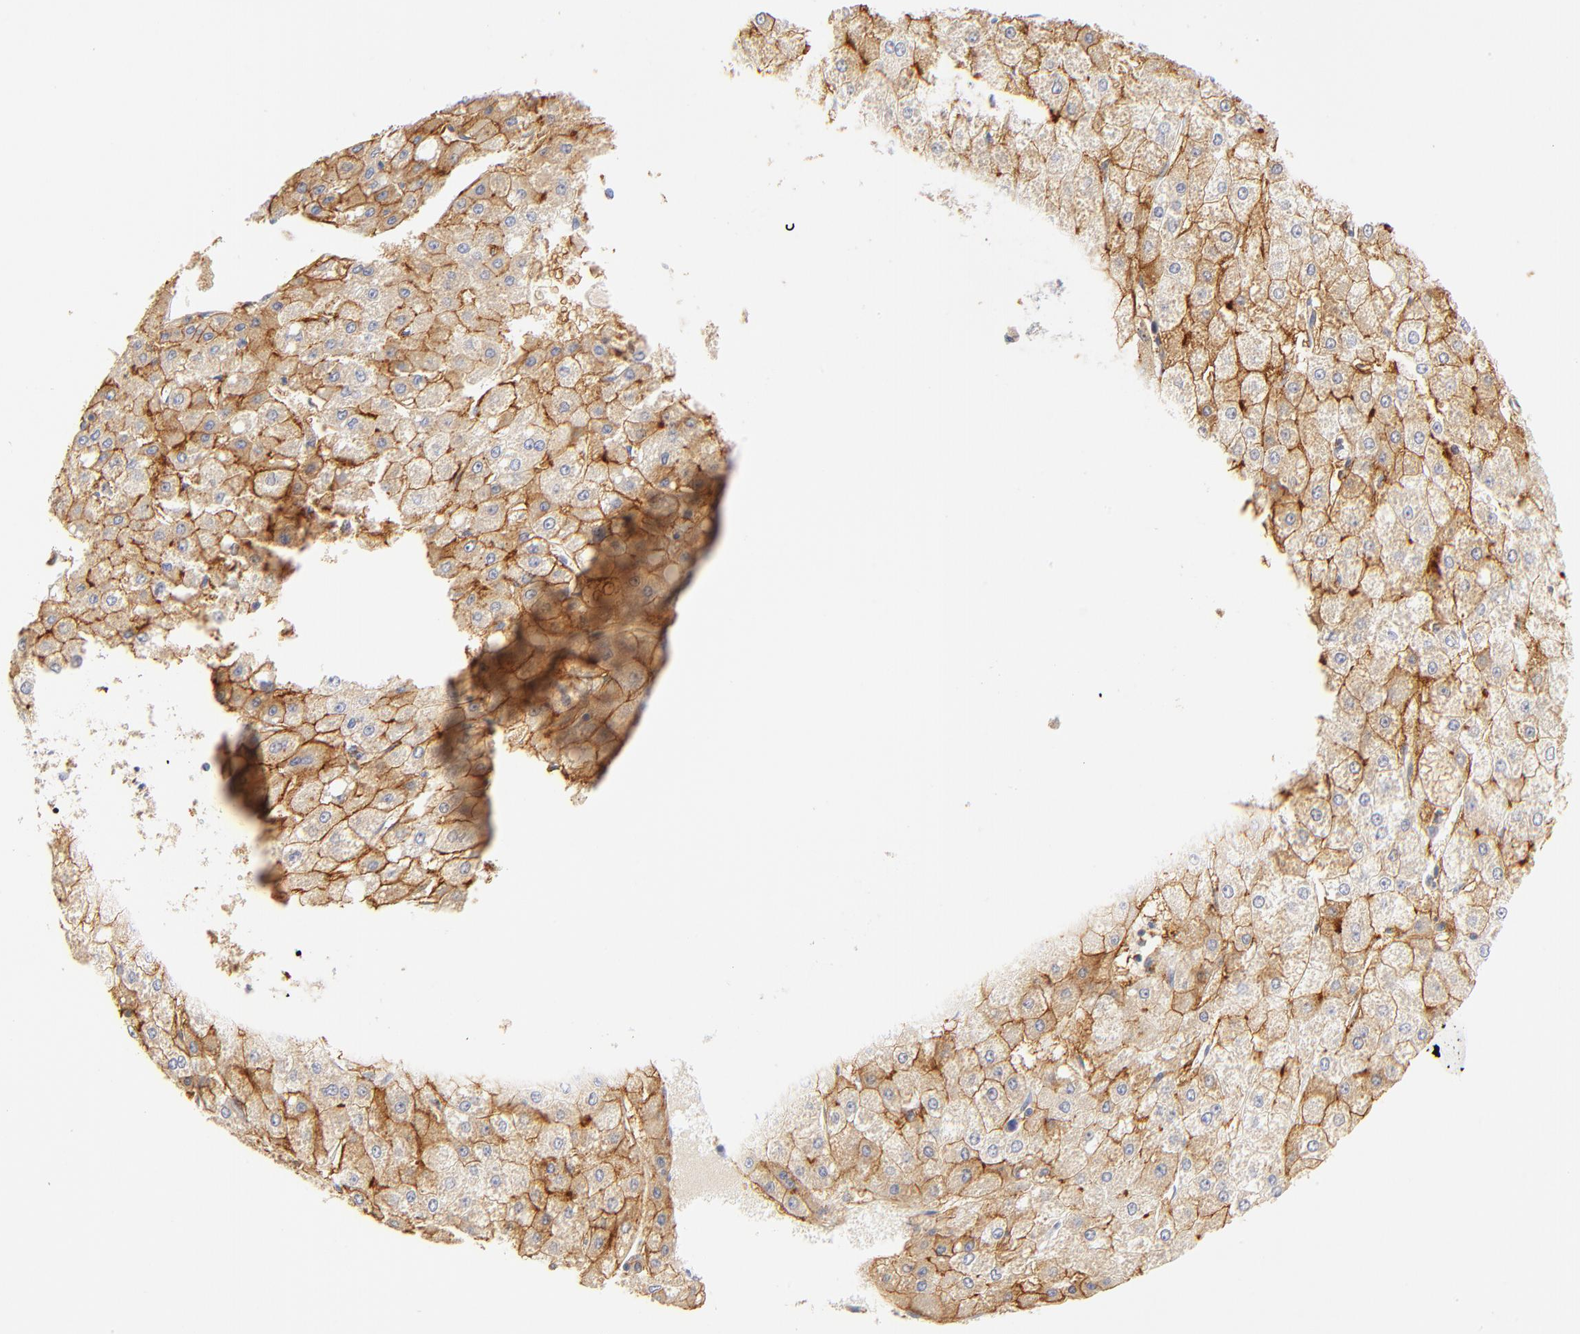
{"staining": {"intensity": "moderate", "quantity": "<25%", "location": "cytoplasmic/membranous"}, "tissue": "liver cancer", "cell_type": "Tumor cells", "image_type": "cancer", "snomed": [{"axis": "morphology", "description": "Carcinoma, Hepatocellular, NOS"}, {"axis": "topography", "description": "Liver"}], "caption": "Immunohistochemical staining of human hepatocellular carcinoma (liver) displays low levels of moderate cytoplasmic/membranous protein positivity in about <25% of tumor cells. The staining was performed using DAB (3,3'-diaminobenzidine) to visualize the protein expression in brown, while the nuclei were stained in blue with hematoxylin (Magnification: 20x).", "gene": "MDGA2", "patient": {"sex": "female", "age": 52}}